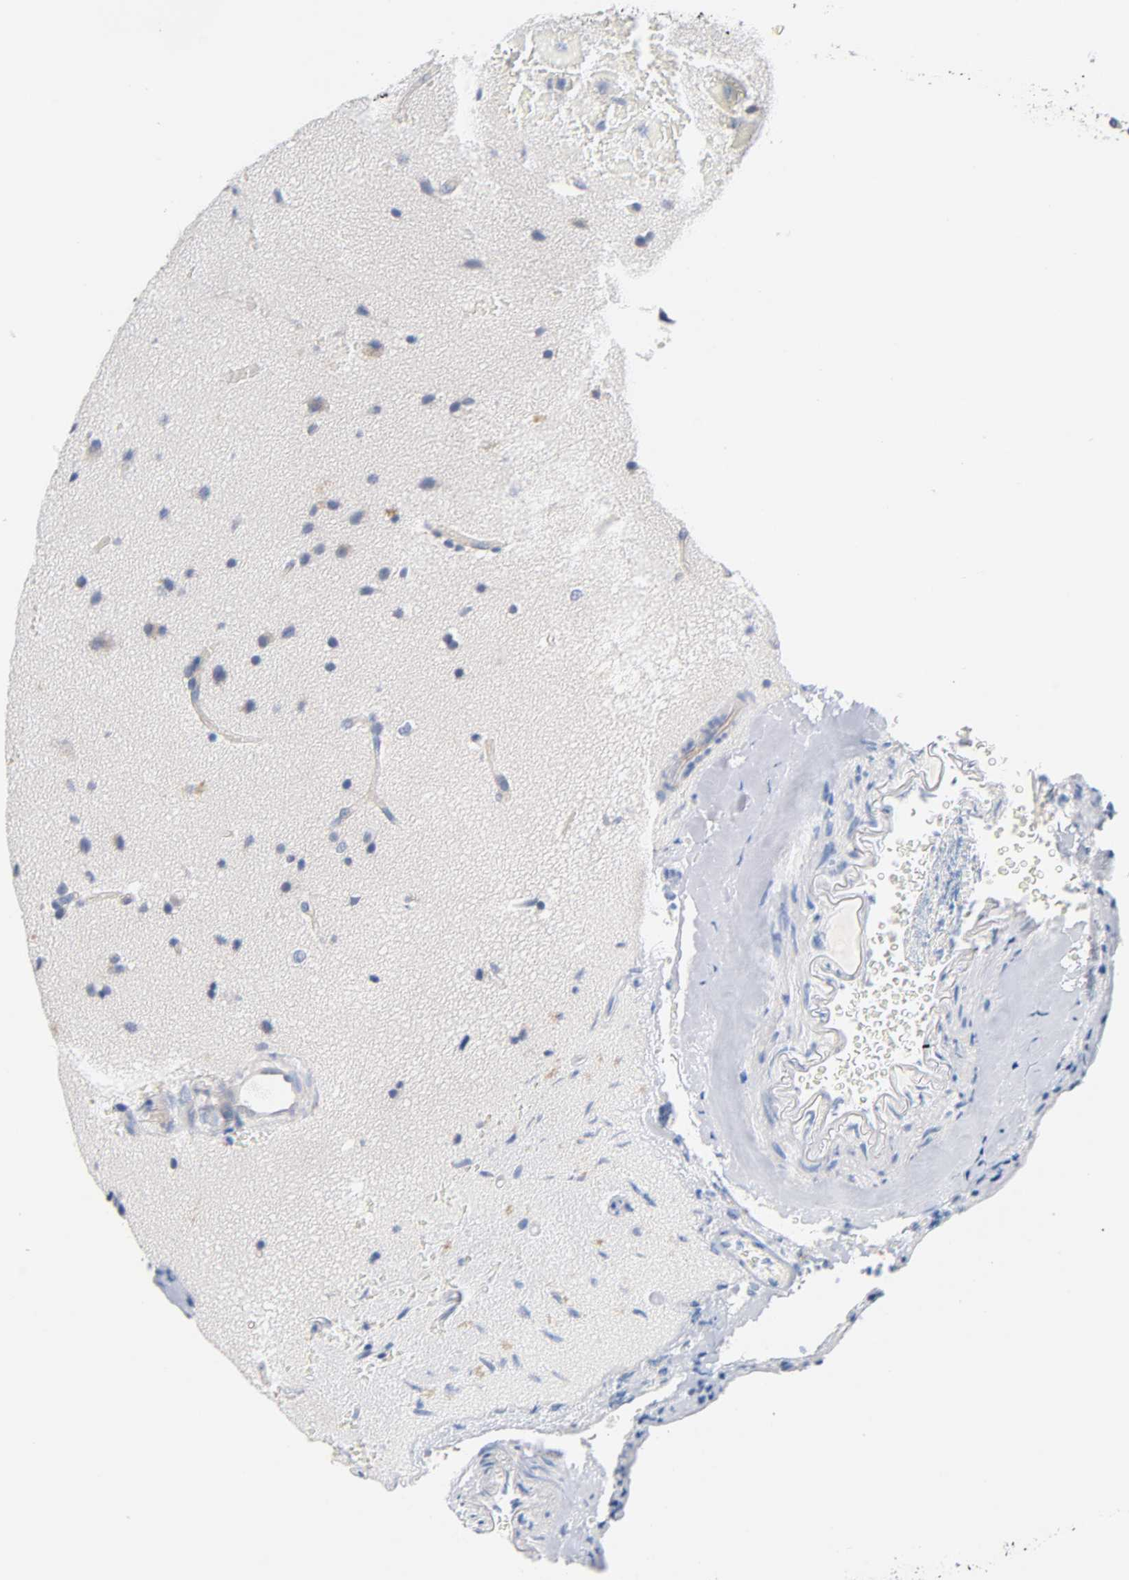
{"staining": {"intensity": "negative", "quantity": "none", "location": "none"}, "tissue": "glioma", "cell_type": "Tumor cells", "image_type": "cancer", "snomed": [{"axis": "morphology", "description": "Glioma, malignant, Low grade"}, {"axis": "topography", "description": "Cerebral cortex"}], "caption": "Protein analysis of glioma shows no significant expression in tumor cells. Nuclei are stained in blue.", "gene": "MALT1", "patient": {"sex": "female", "age": 47}}